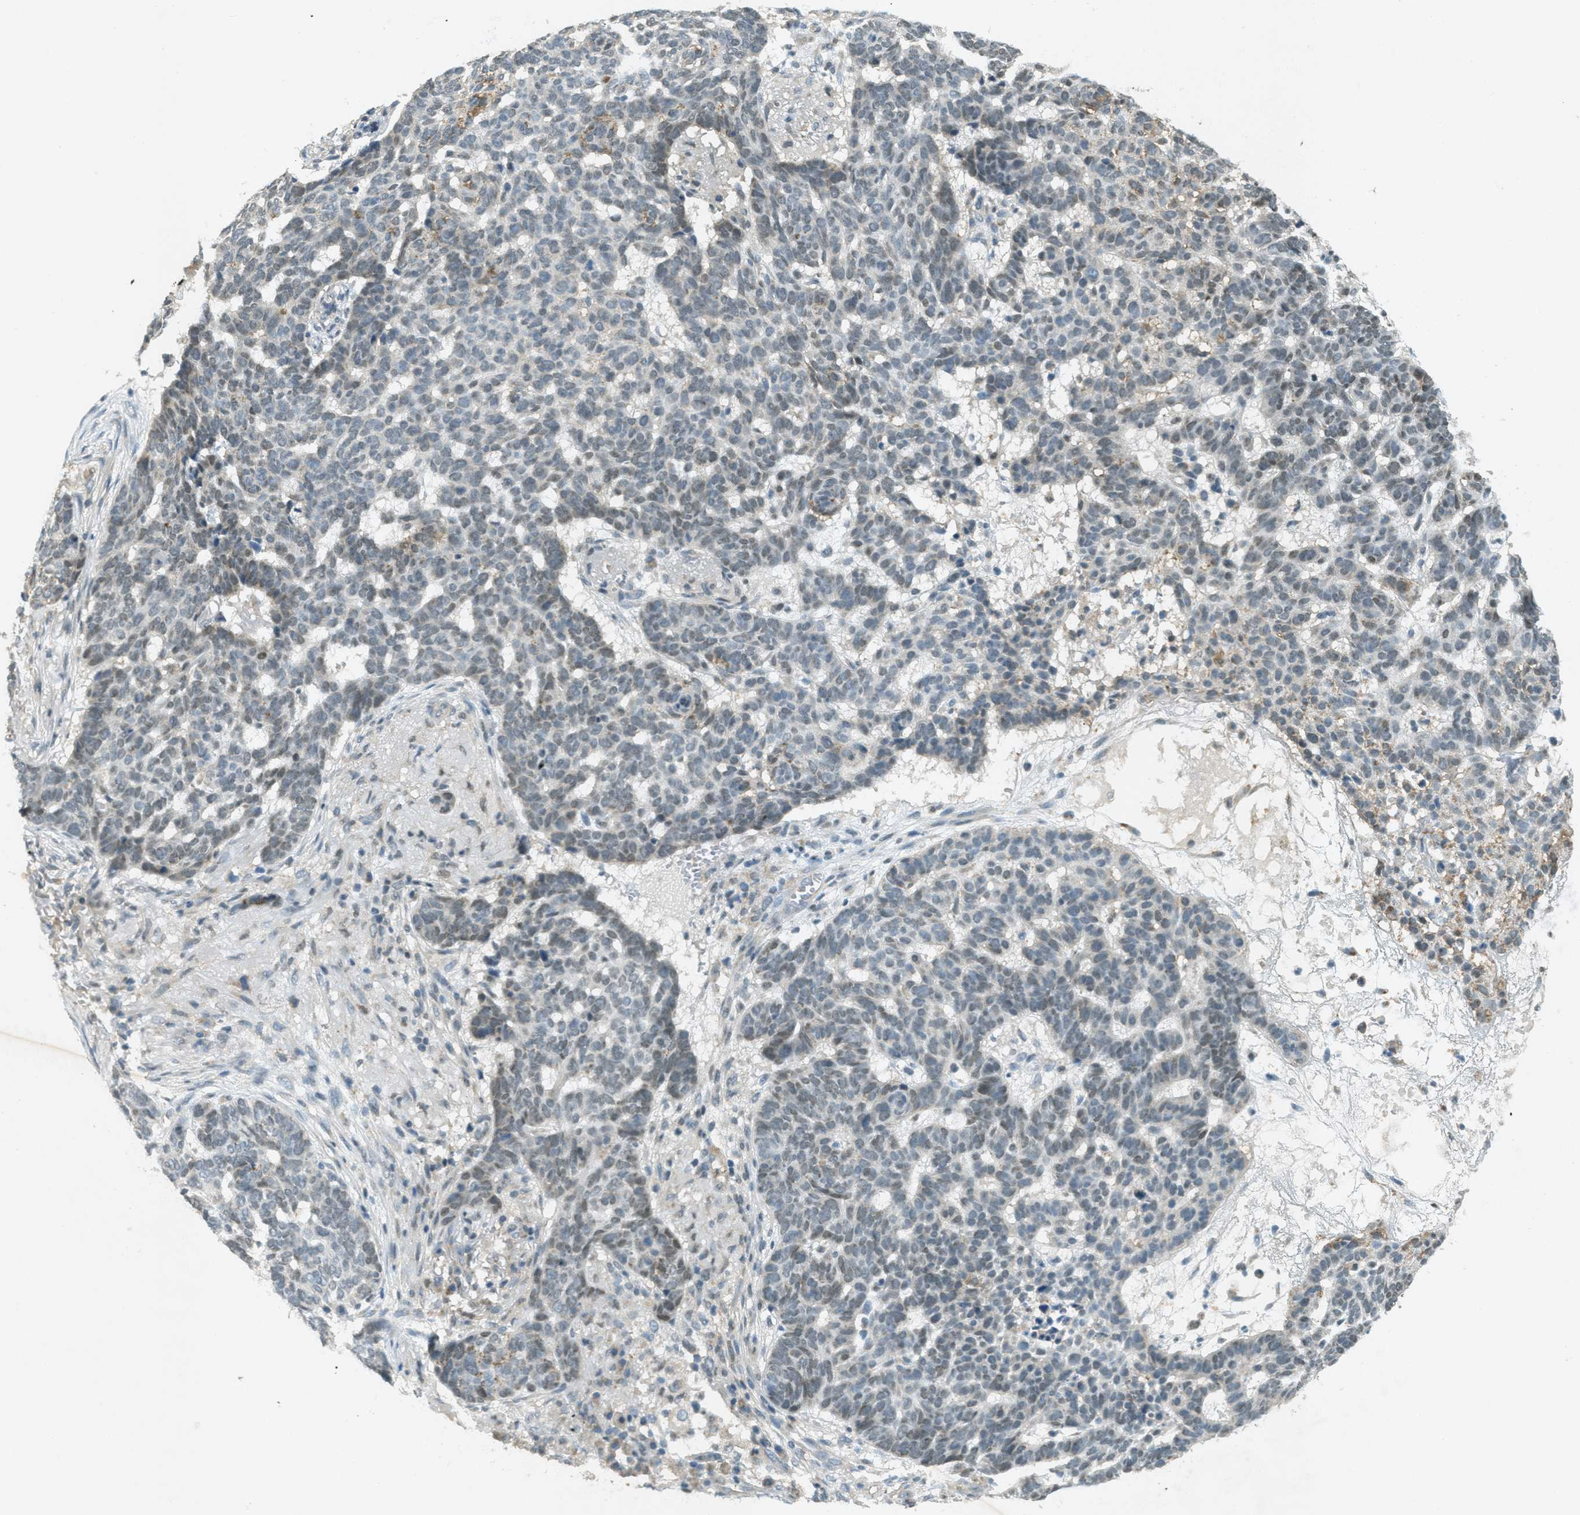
{"staining": {"intensity": "weak", "quantity": "<25%", "location": "nuclear"}, "tissue": "skin cancer", "cell_type": "Tumor cells", "image_type": "cancer", "snomed": [{"axis": "morphology", "description": "Basal cell carcinoma"}, {"axis": "topography", "description": "Skin"}], "caption": "This is an IHC micrograph of basal cell carcinoma (skin). There is no positivity in tumor cells.", "gene": "TCF20", "patient": {"sex": "male", "age": 85}}